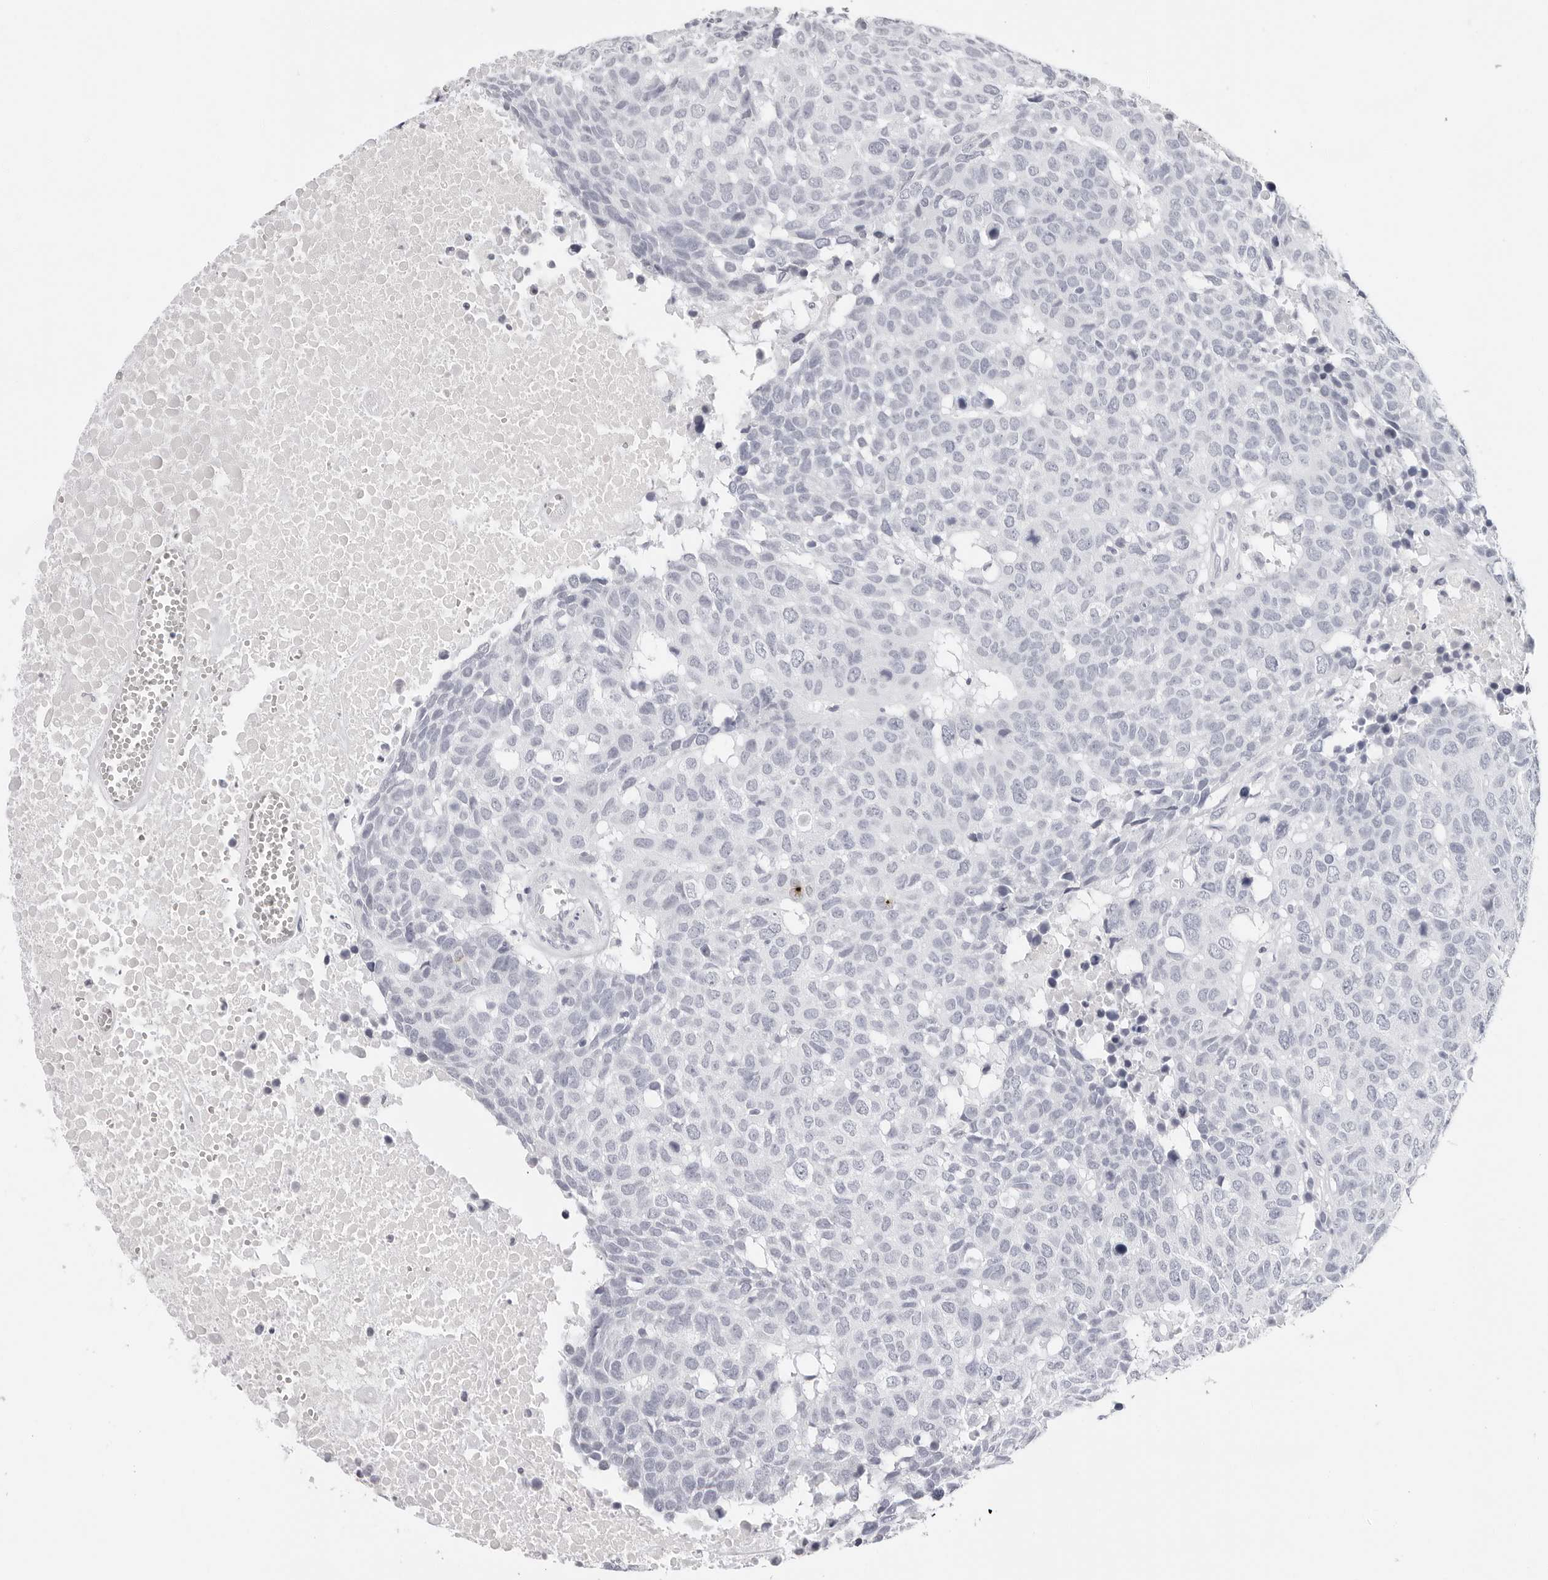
{"staining": {"intensity": "negative", "quantity": "none", "location": "none"}, "tissue": "head and neck cancer", "cell_type": "Tumor cells", "image_type": "cancer", "snomed": [{"axis": "morphology", "description": "Squamous cell carcinoma, NOS"}, {"axis": "topography", "description": "Head-Neck"}], "caption": "Tumor cells are negative for protein expression in human head and neck squamous cell carcinoma.", "gene": "CST5", "patient": {"sex": "male", "age": 66}}